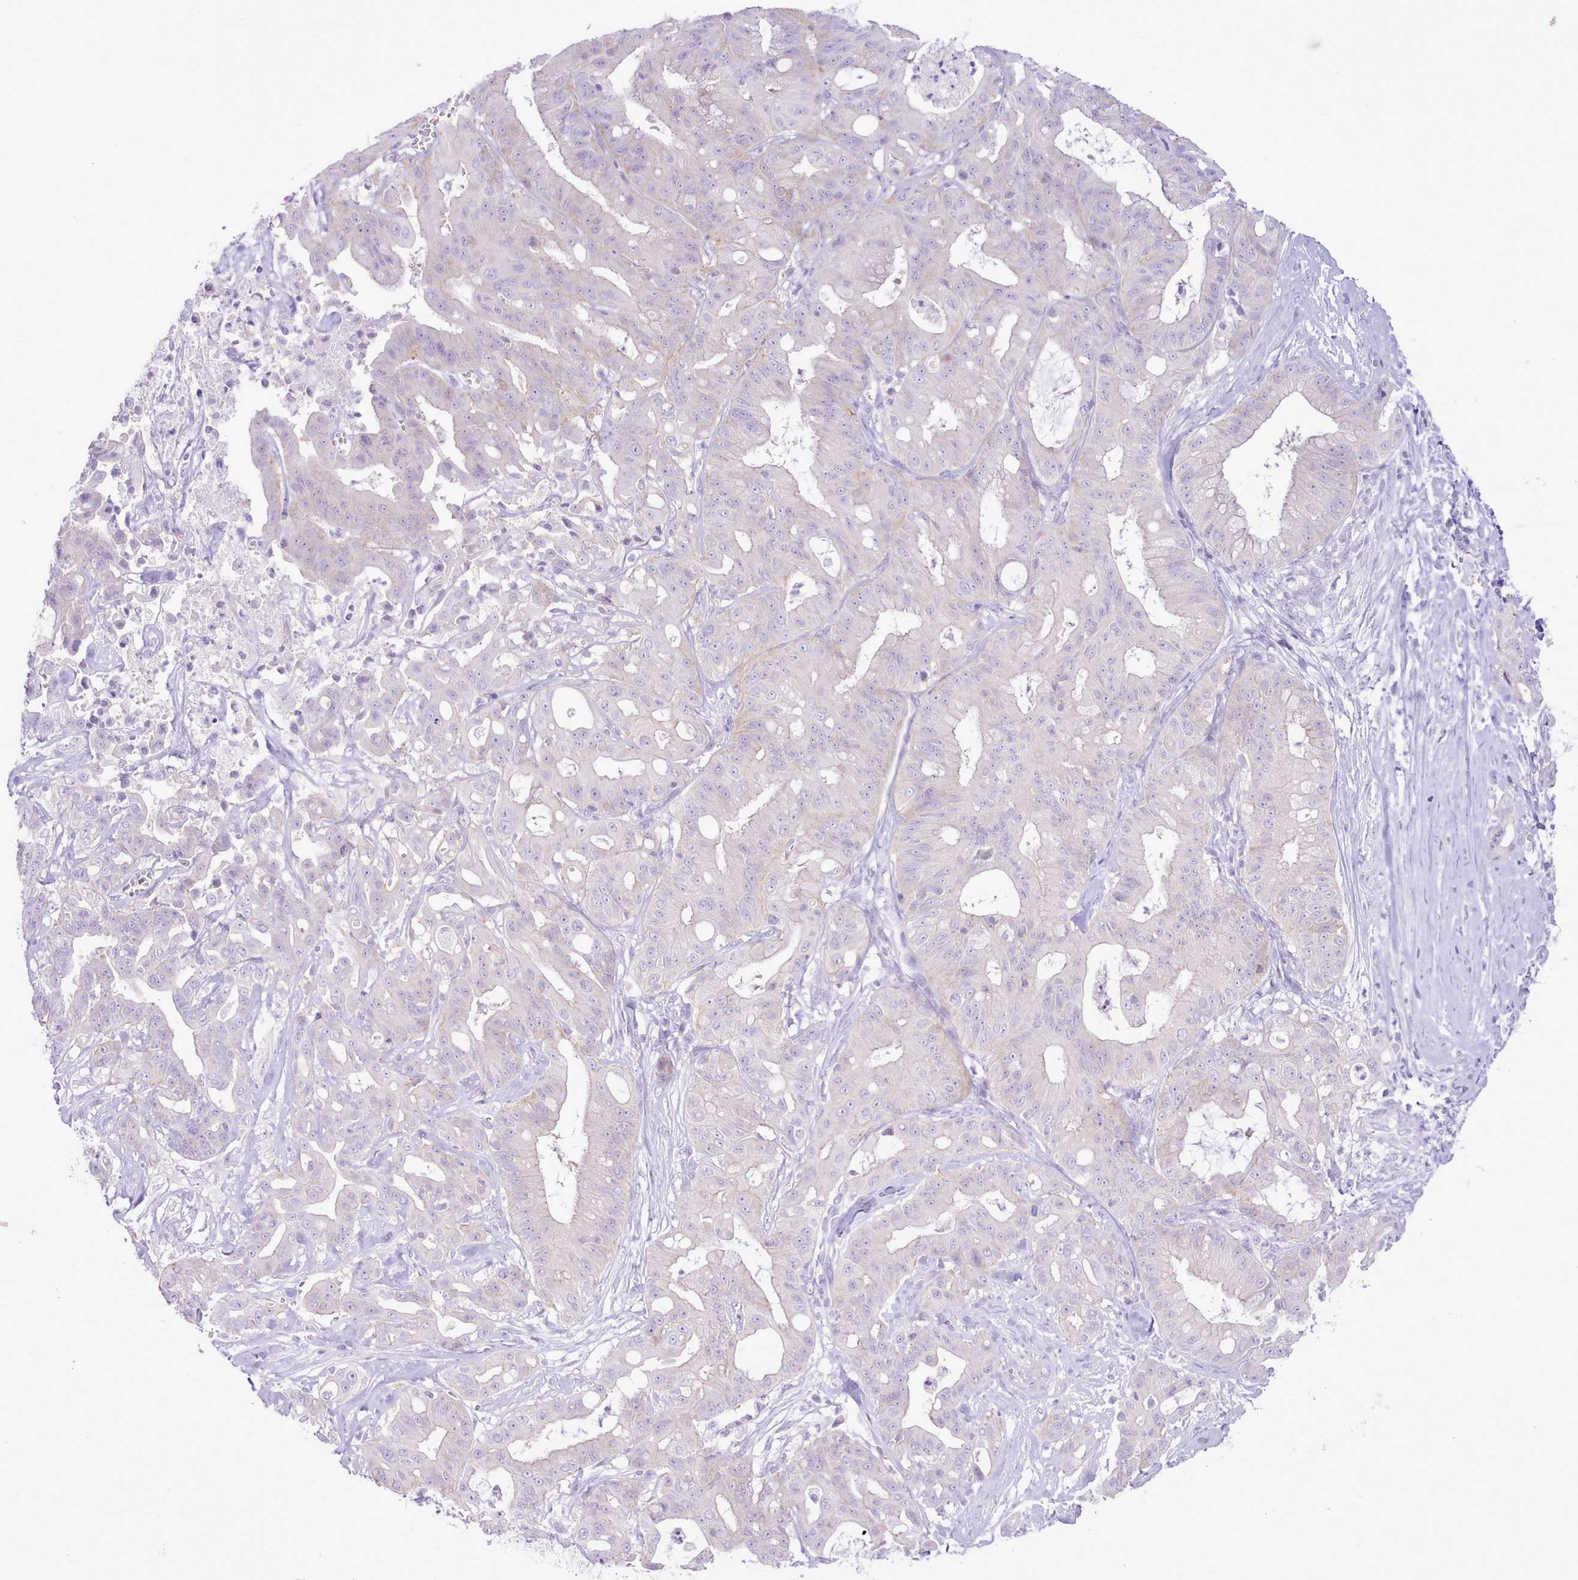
{"staining": {"intensity": "negative", "quantity": "none", "location": "none"}, "tissue": "ovarian cancer", "cell_type": "Tumor cells", "image_type": "cancer", "snomed": [{"axis": "morphology", "description": "Cystadenocarcinoma, mucinous, NOS"}, {"axis": "topography", "description": "Ovary"}], "caption": "The IHC histopathology image has no significant positivity in tumor cells of ovarian cancer (mucinous cystadenocarcinoma) tissue.", "gene": "MDFI", "patient": {"sex": "female", "age": 70}}